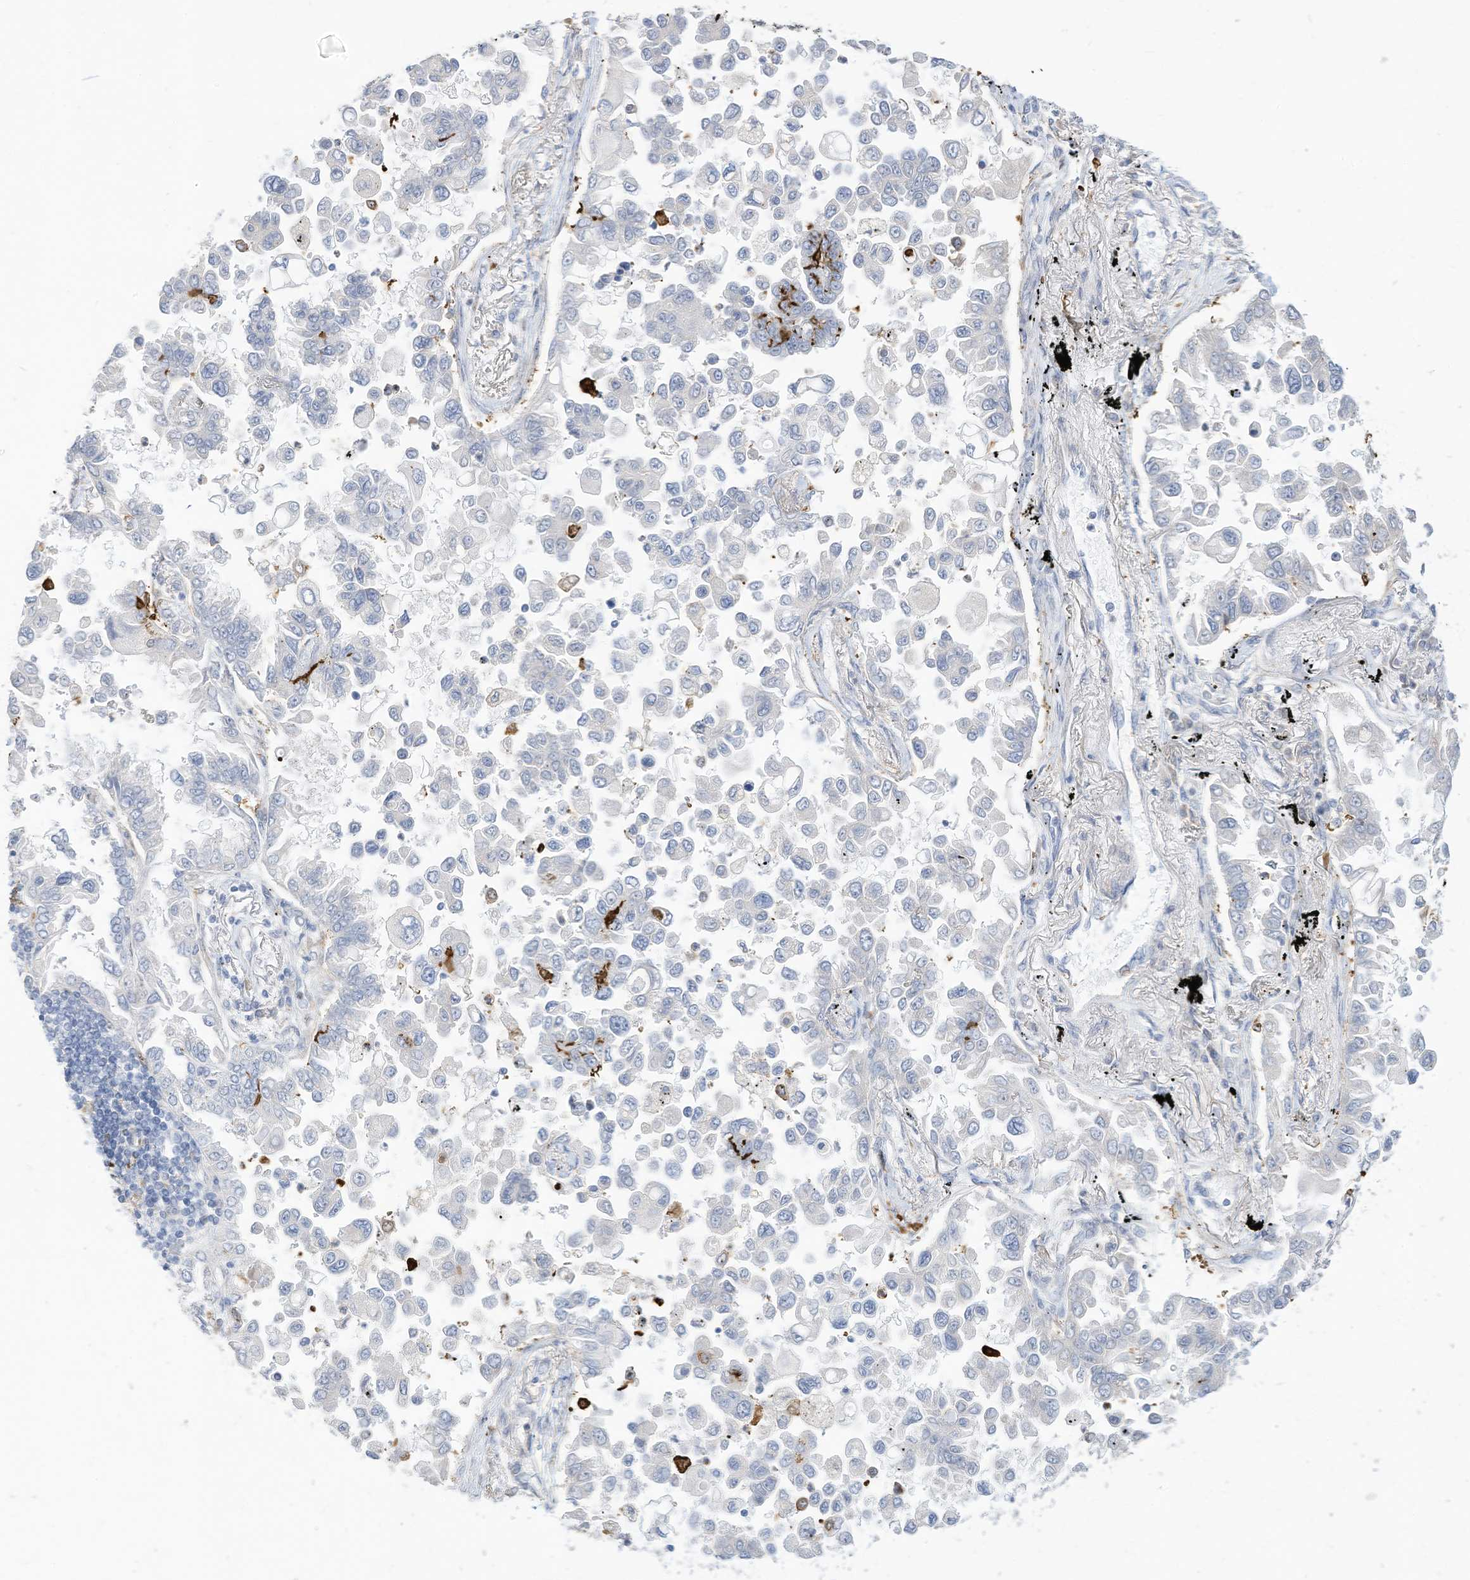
{"staining": {"intensity": "negative", "quantity": "none", "location": "none"}, "tissue": "lung cancer", "cell_type": "Tumor cells", "image_type": "cancer", "snomed": [{"axis": "morphology", "description": "Adenocarcinoma, NOS"}, {"axis": "topography", "description": "Lung"}], "caption": "Human lung cancer stained for a protein using immunohistochemistry demonstrates no staining in tumor cells.", "gene": "ATP13A1", "patient": {"sex": "female", "age": 67}}